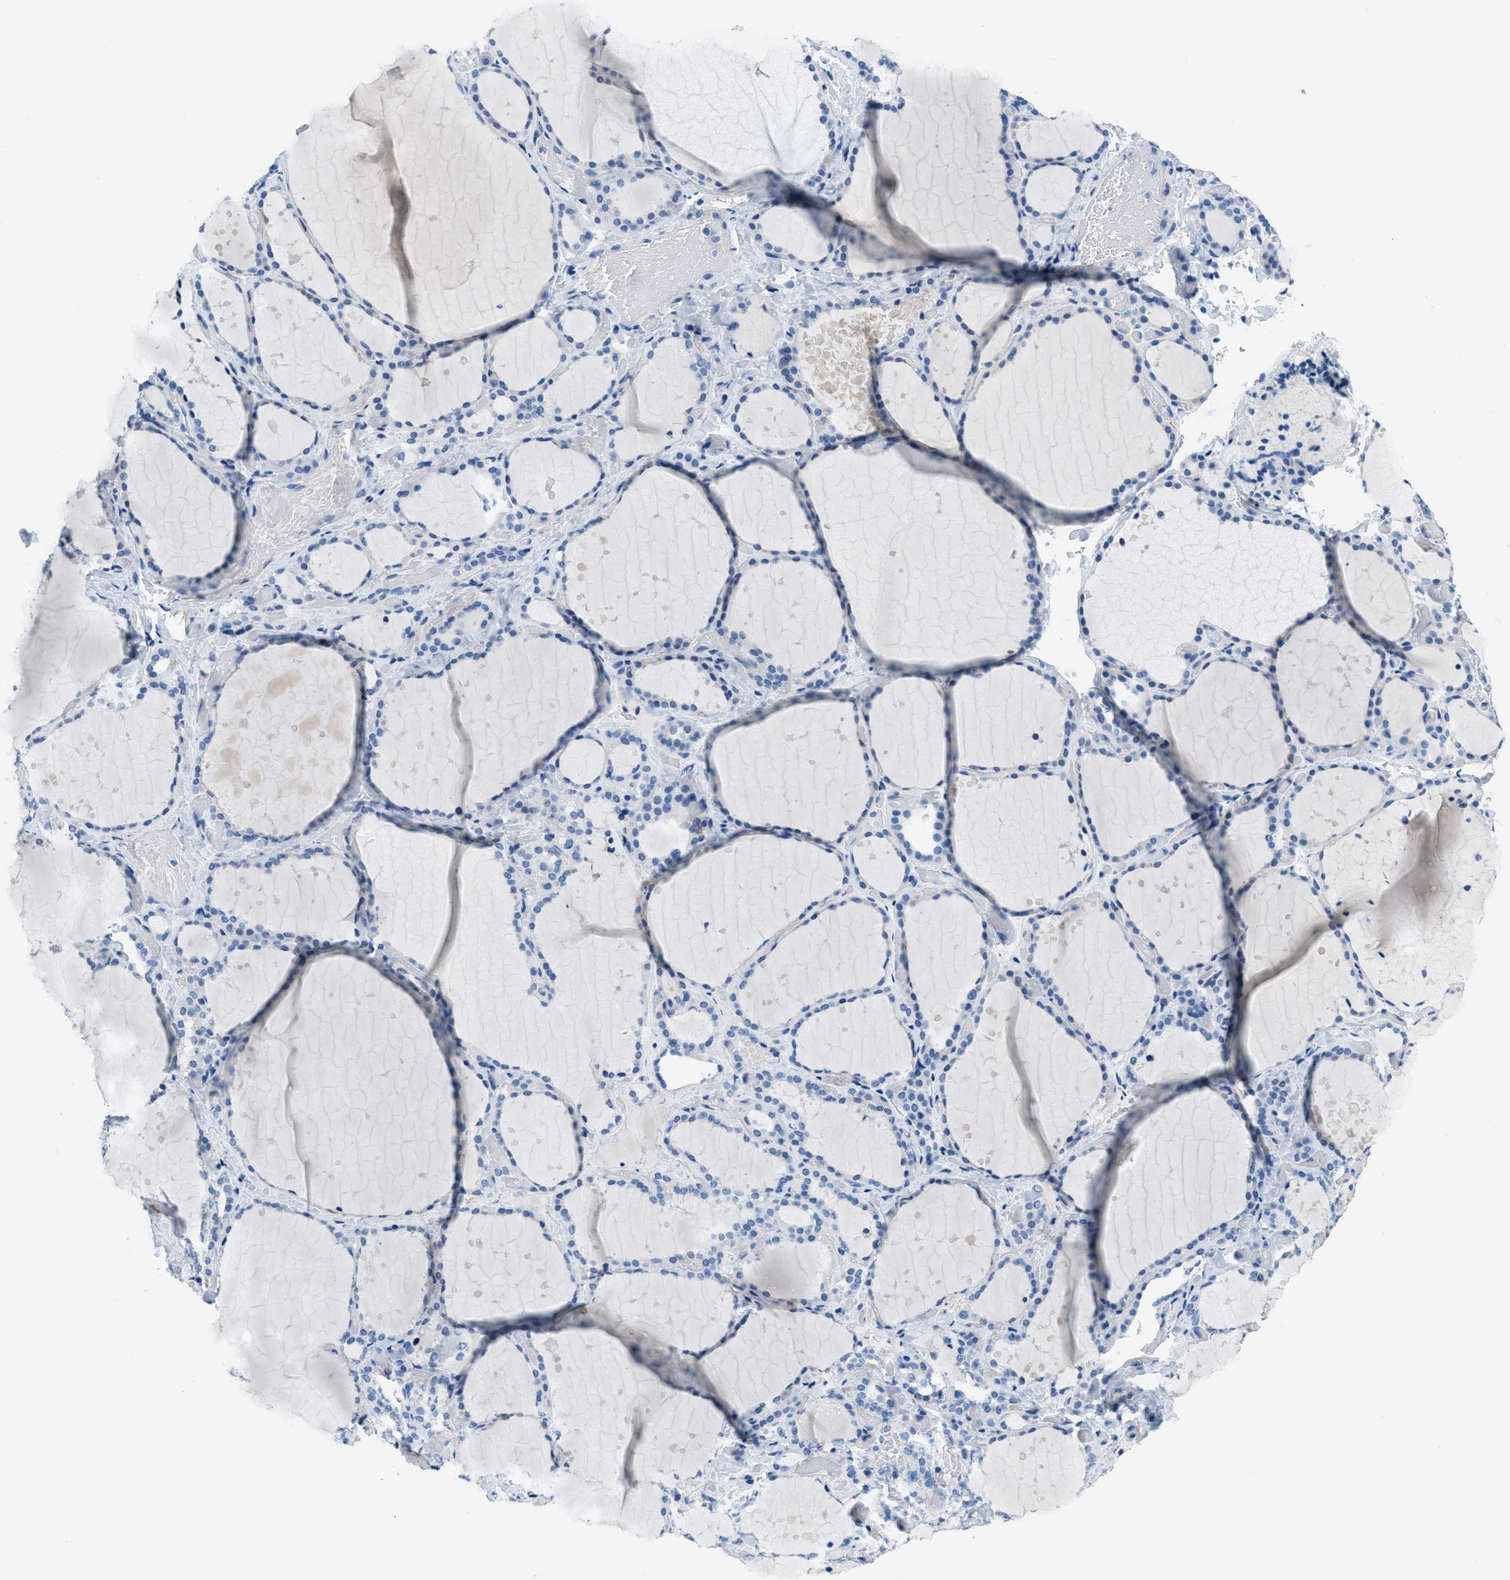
{"staining": {"intensity": "negative", "quantity": "none", "location": "none"}, "tissue": "thyroid gland", "cell_type": "Glandular cells", "image_type": "normal", "snomed": [{"axis": "morphology", "description": "Normal tissue, NOS"}, {"axis": "topography", "description": "Thyroid gland"}], "caption": "Image shows no significant protein positivity in glandular cells of unremarkable thyroid gland. (DAB immunohistochemistry (IHC), high magnification).", "gene": "MGARP", "patient": {"sex": "female", "age": 44}}